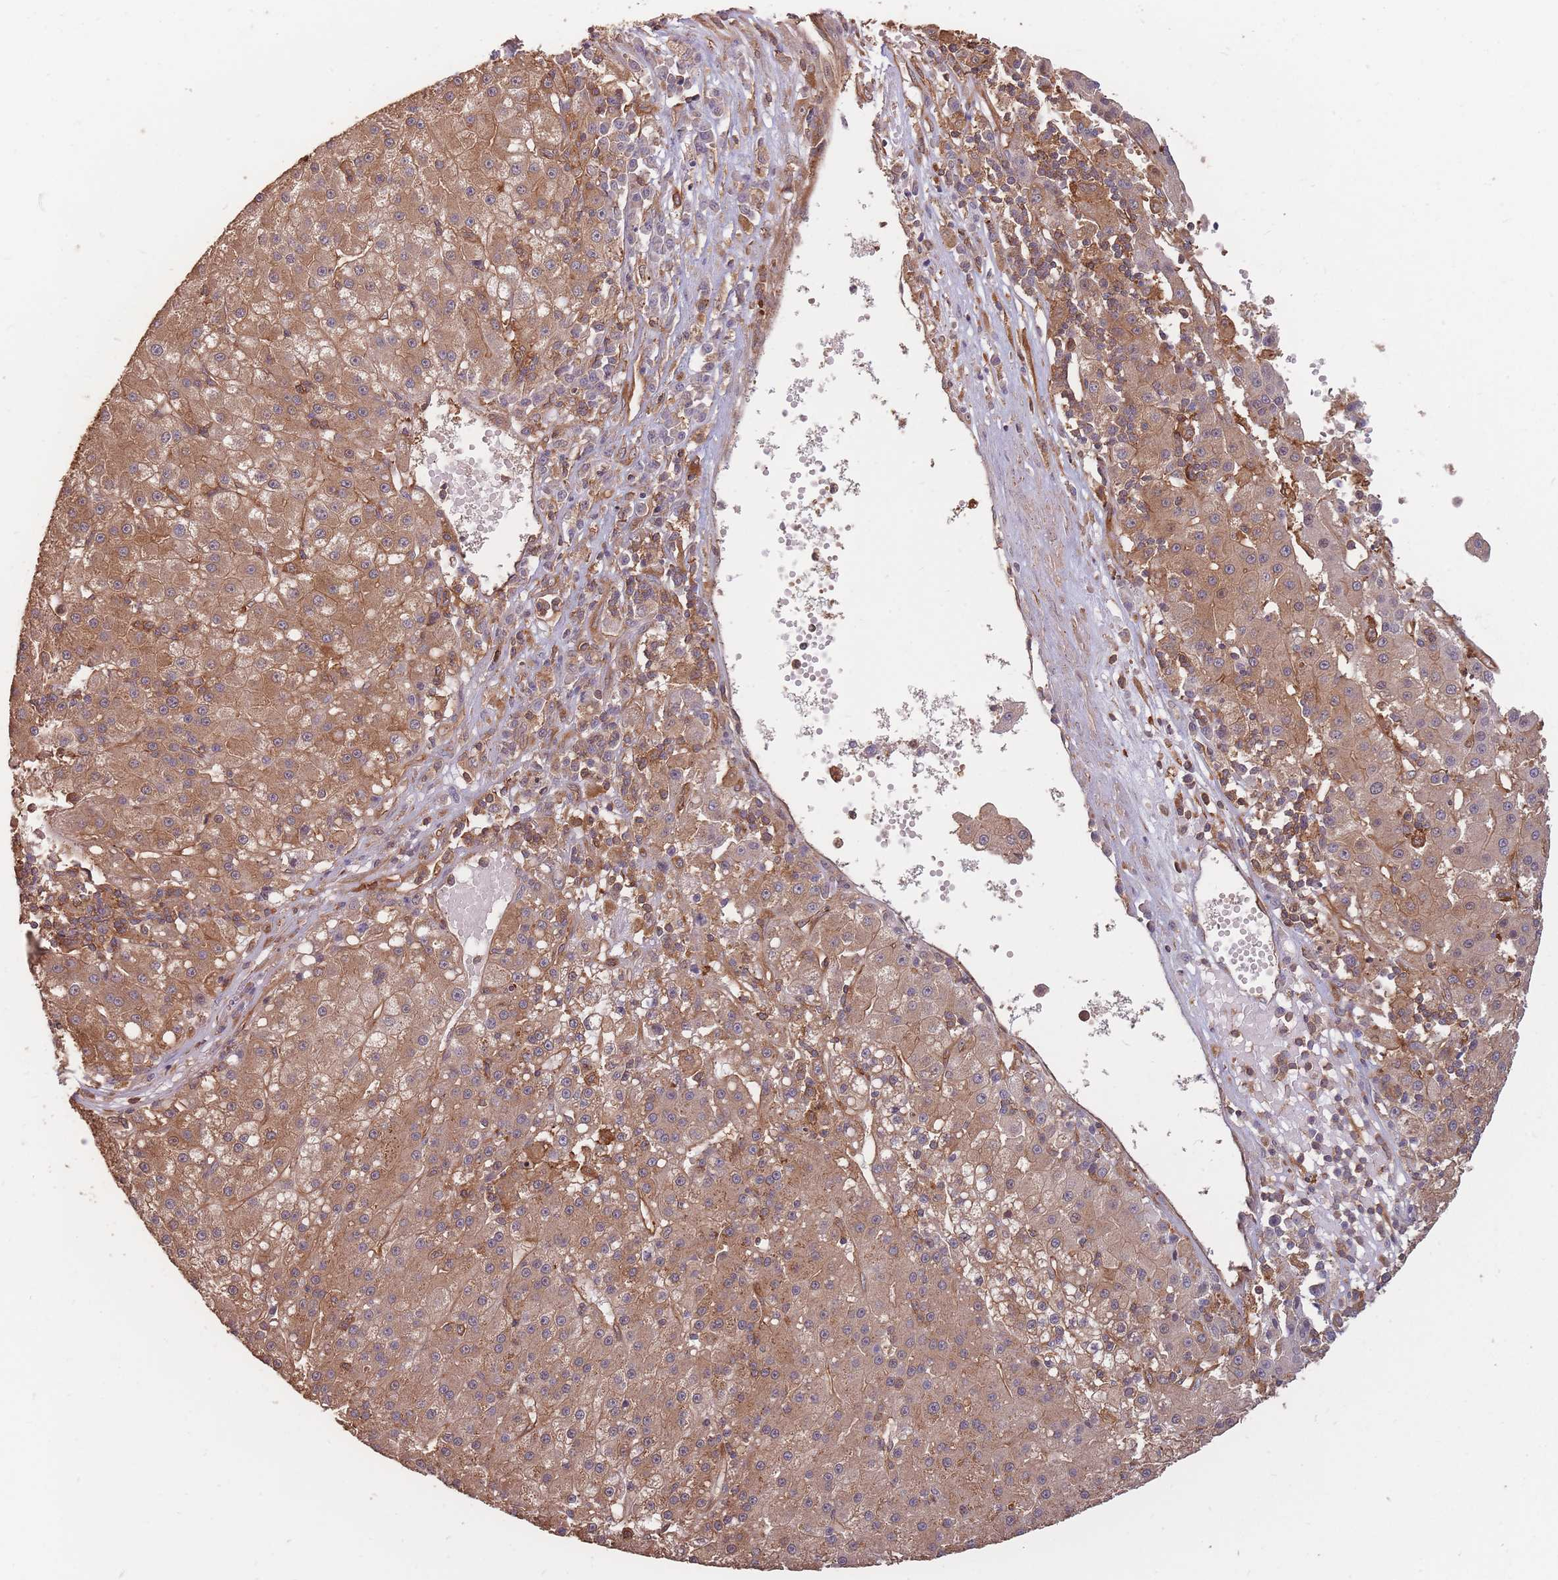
{"staining": {"intensity": "moderate", "quantity": ">75%", "location": "cytoplasmic/membranous"}, "tissue": "liver cancer", "cell_type": "Tumor cells", "image_type": "cancer", "snomed": [{"axis": "morphology", "description": "Carcinoma, Hepatocellular, NOS"}, {"axis": "topography", "description": "Liver"}], "caption": "This is a histology image of immunohistochemistry staining of liver cancer (hepatocellular carcinoma), which shows moderate positivity in the cytoplasmic/membranous of tumor cells.", "gene": "PLS3", "patient": {"sex": "male", "age": 76}}